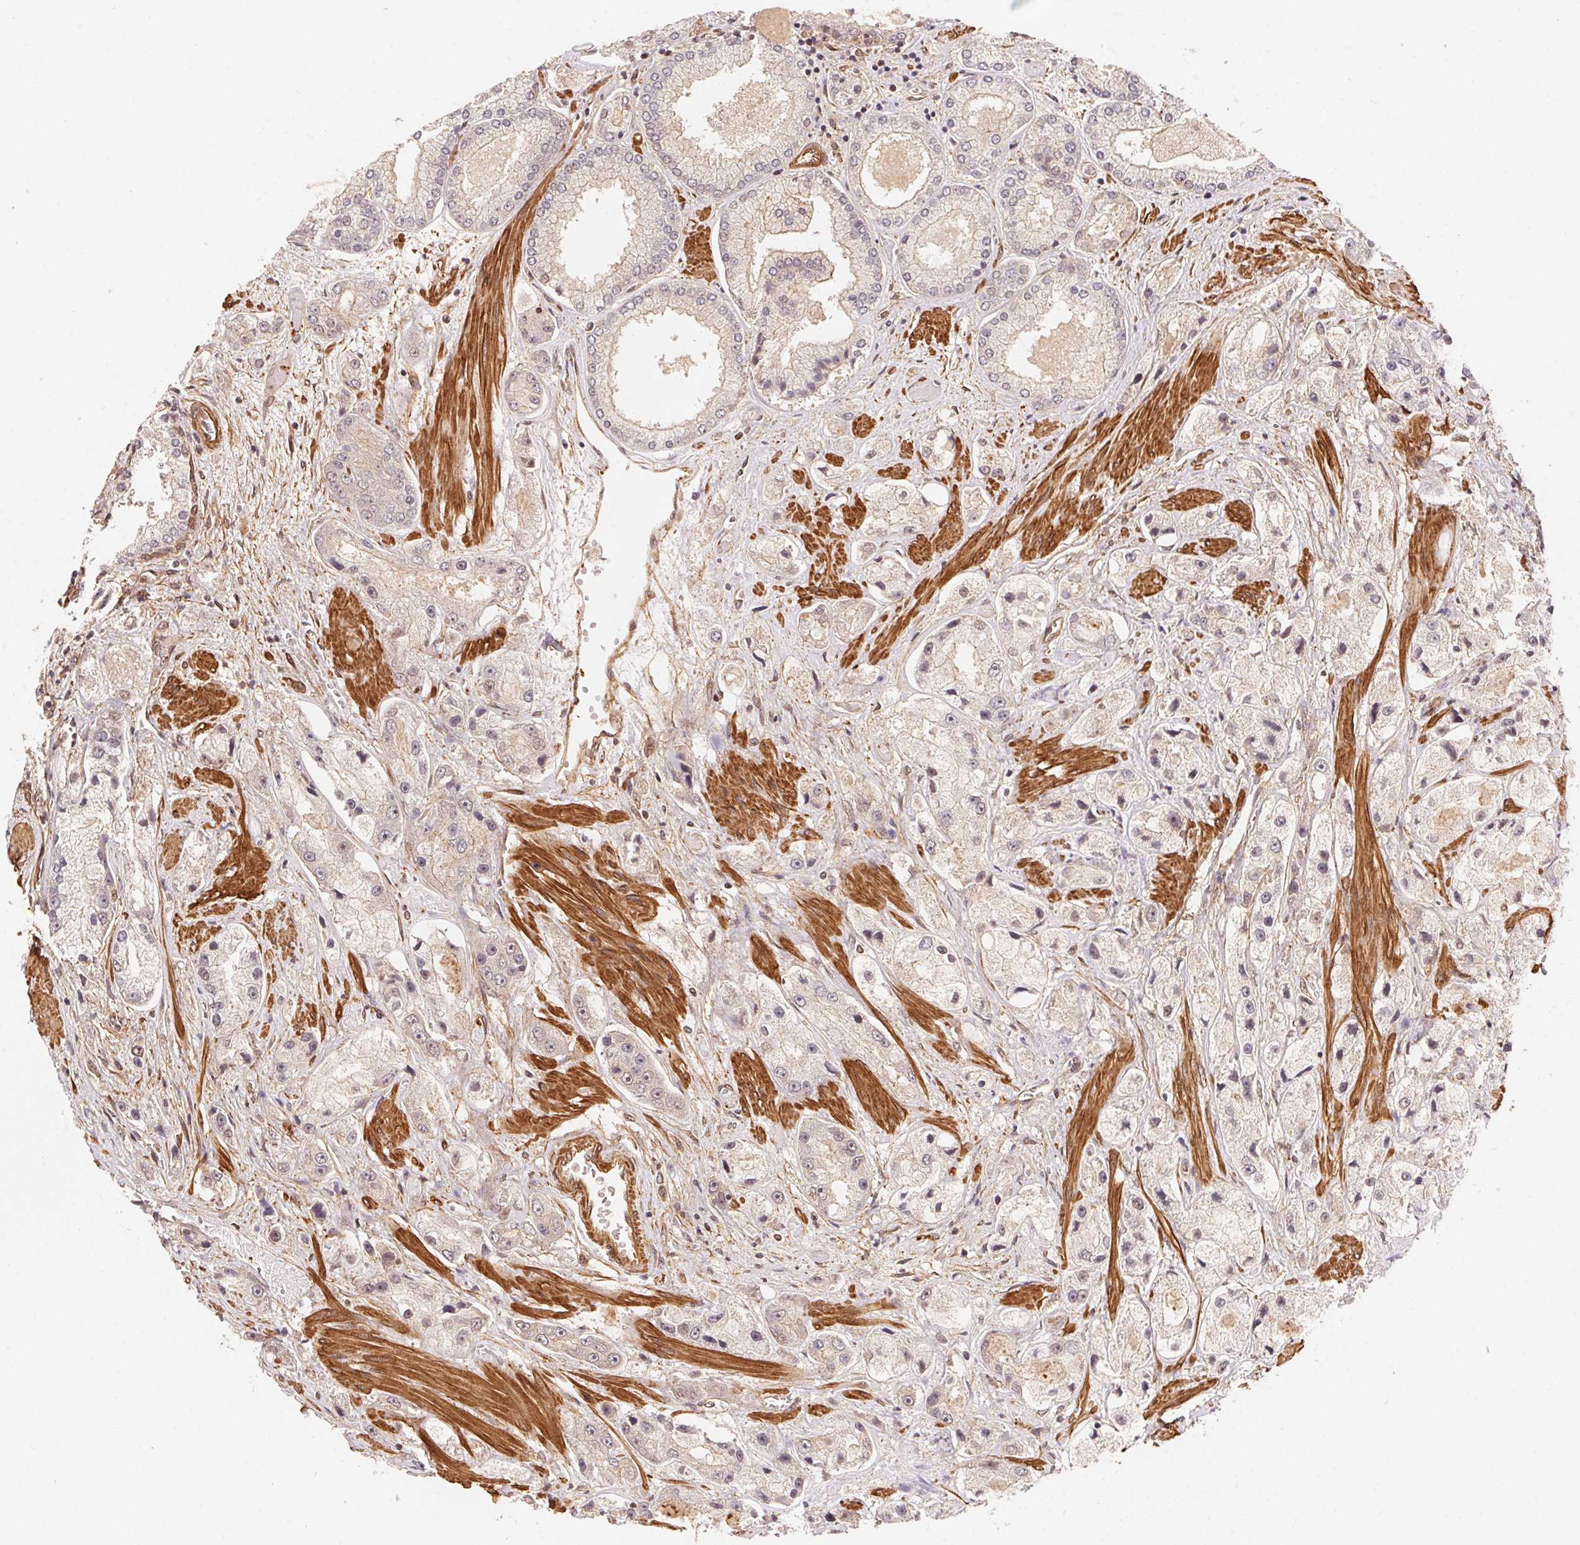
{"staining": {"intensity": "negative", "quantity": "none", "location": "none"}, "tissue": "prostate cancer", "cell_type": "Tumor cells", "image_type": "cancer", "snomed": [{"axis": "morphology", "description": "Adenocarcinoma, High grade"}, {"axis": "topography", "description": "Prostate"}], "caption": "The micrograph displays no significant staining in tumor cells of prostate cancer (high-grade adenocarcinoma).", "gene": "TNIP2", "patient": {"sex": "male", "age": 67}}